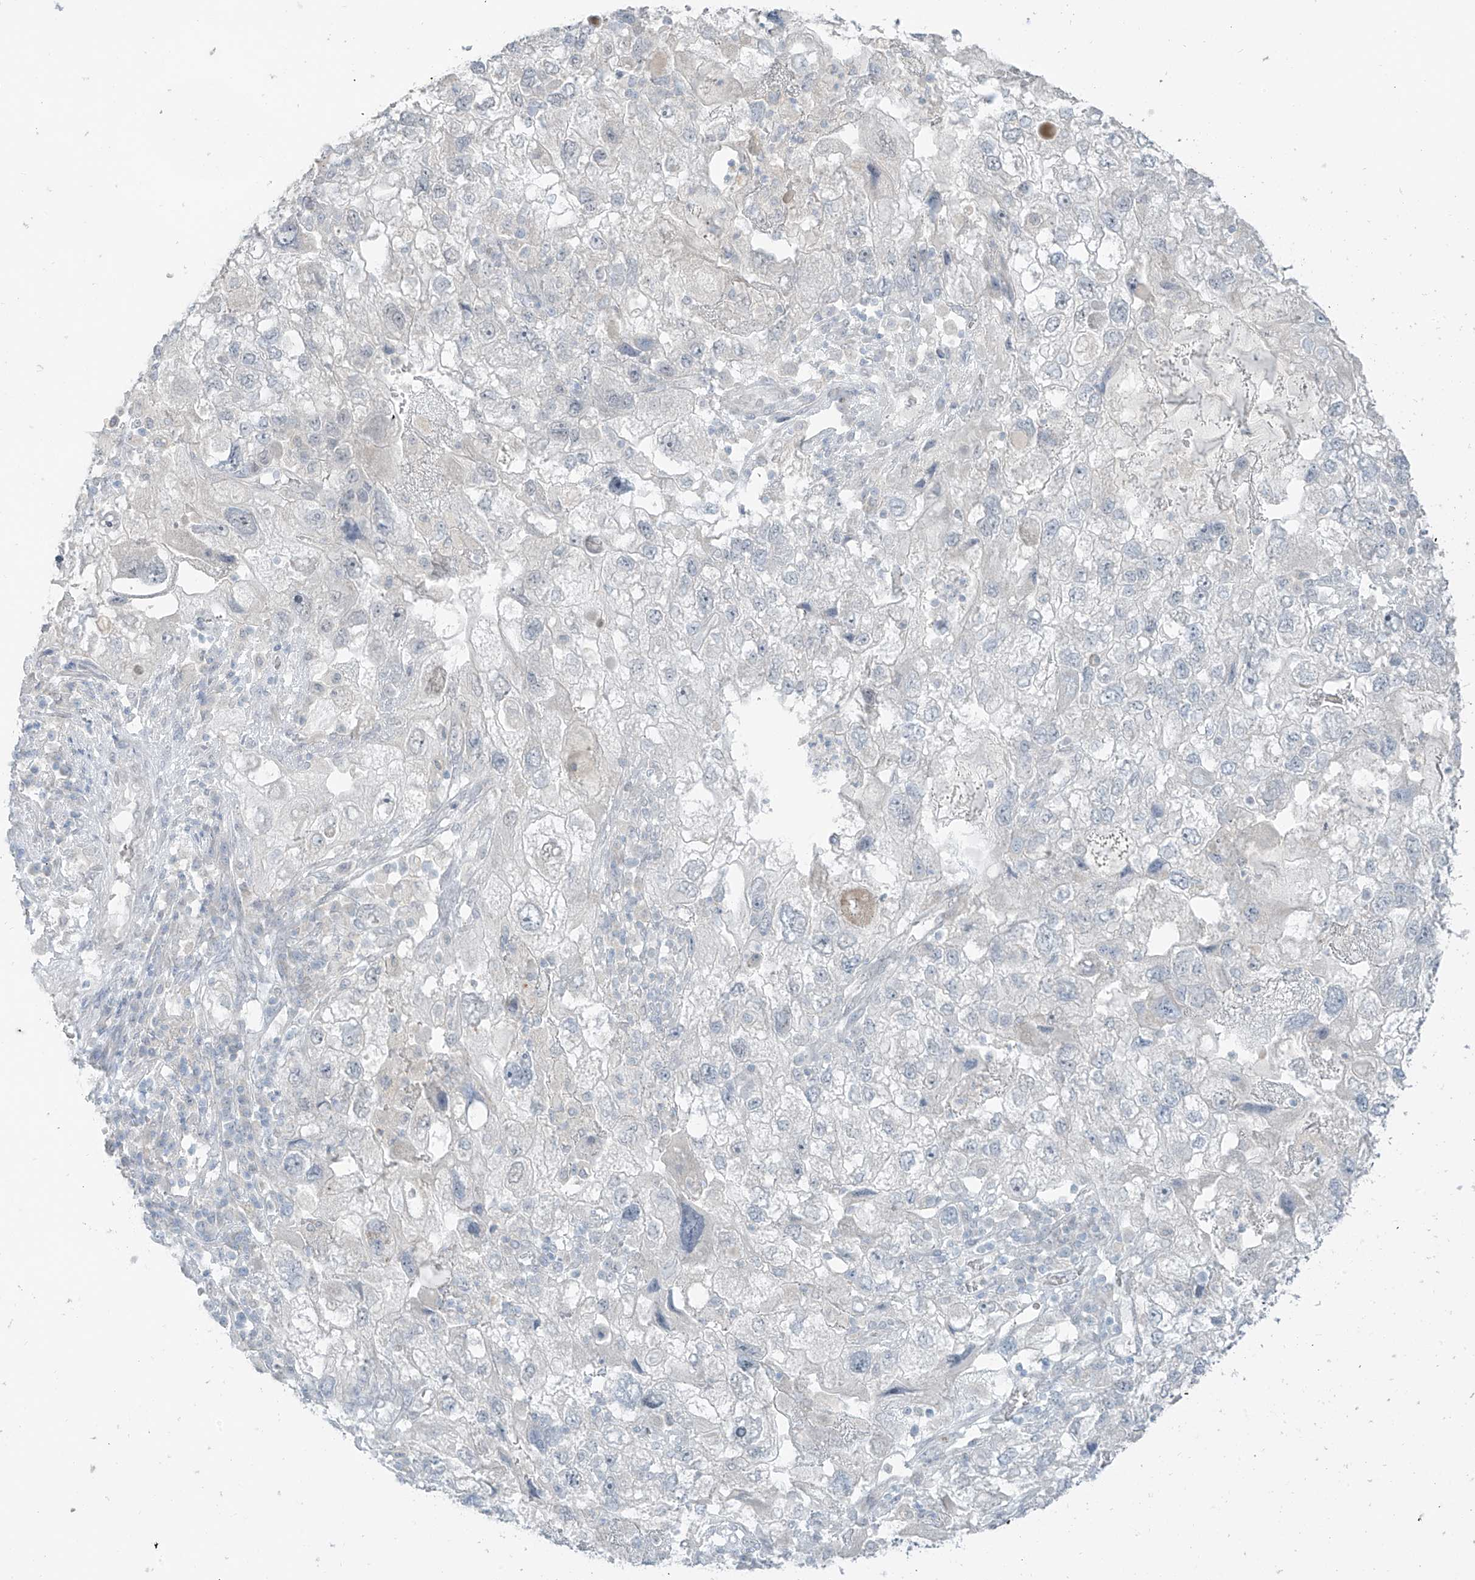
{"staining": {"intensity": "negative", "quantity": "none", "location": "none"}, "tissue": "endometrial cancer", "cell_type": "Tumor cells", "image_type": "cancer", "snomed": [{"axis": "morphology", "description": "Adenocarcinoma, NOS"}, {"axis": "topography", "description": "Endometrium"}], "caption": "DAB immunohistochemical staining of endometrial adenocarcinoma reveals no significant staining in tumor cells.", "gene": "PRDM6", "patient": {"sex": "female", "age": 49}}